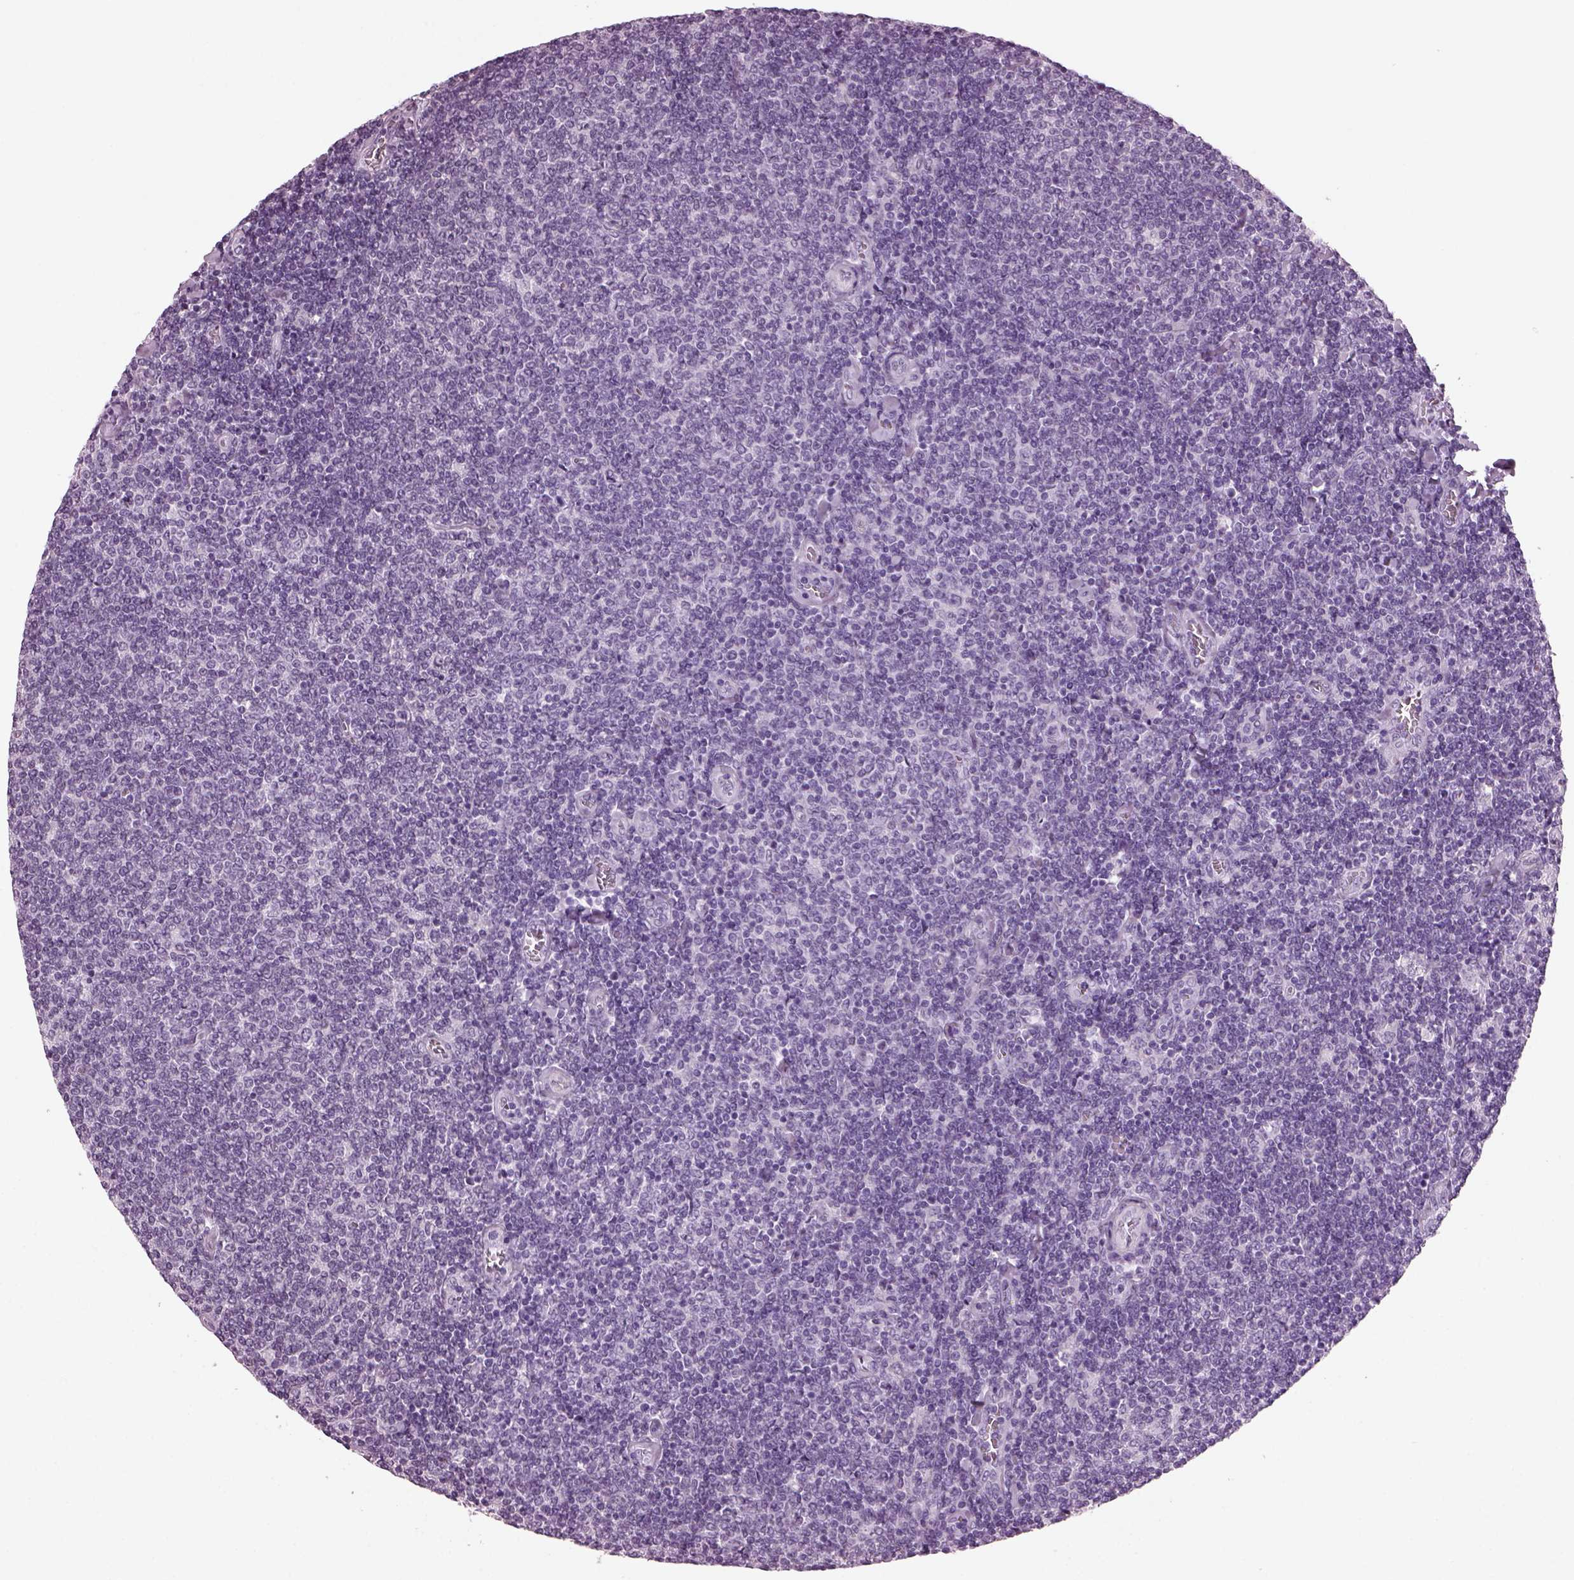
{"staining": {"intensity": "negative", "quantity": "none", "location": "none"}, "tissue": "lymphoma", "cell_type": "Tumor cells", "image_type": "cancer", "snomed": [{"axis": "morphology", "description": "Malignant lymphoma, non-Hodgkin's type, Low grade"}, {"axis": "topography", "description": "Lymph node"}], "caption": "High power microscopy micrograph of an IHC image of malignant lymphoma, non-Hodgkin's type (low-grade), revealing no significant positivity in tumor cells.", "gene": "KRTAP3-2", "patient": {"sex": "male", "age": 52}}